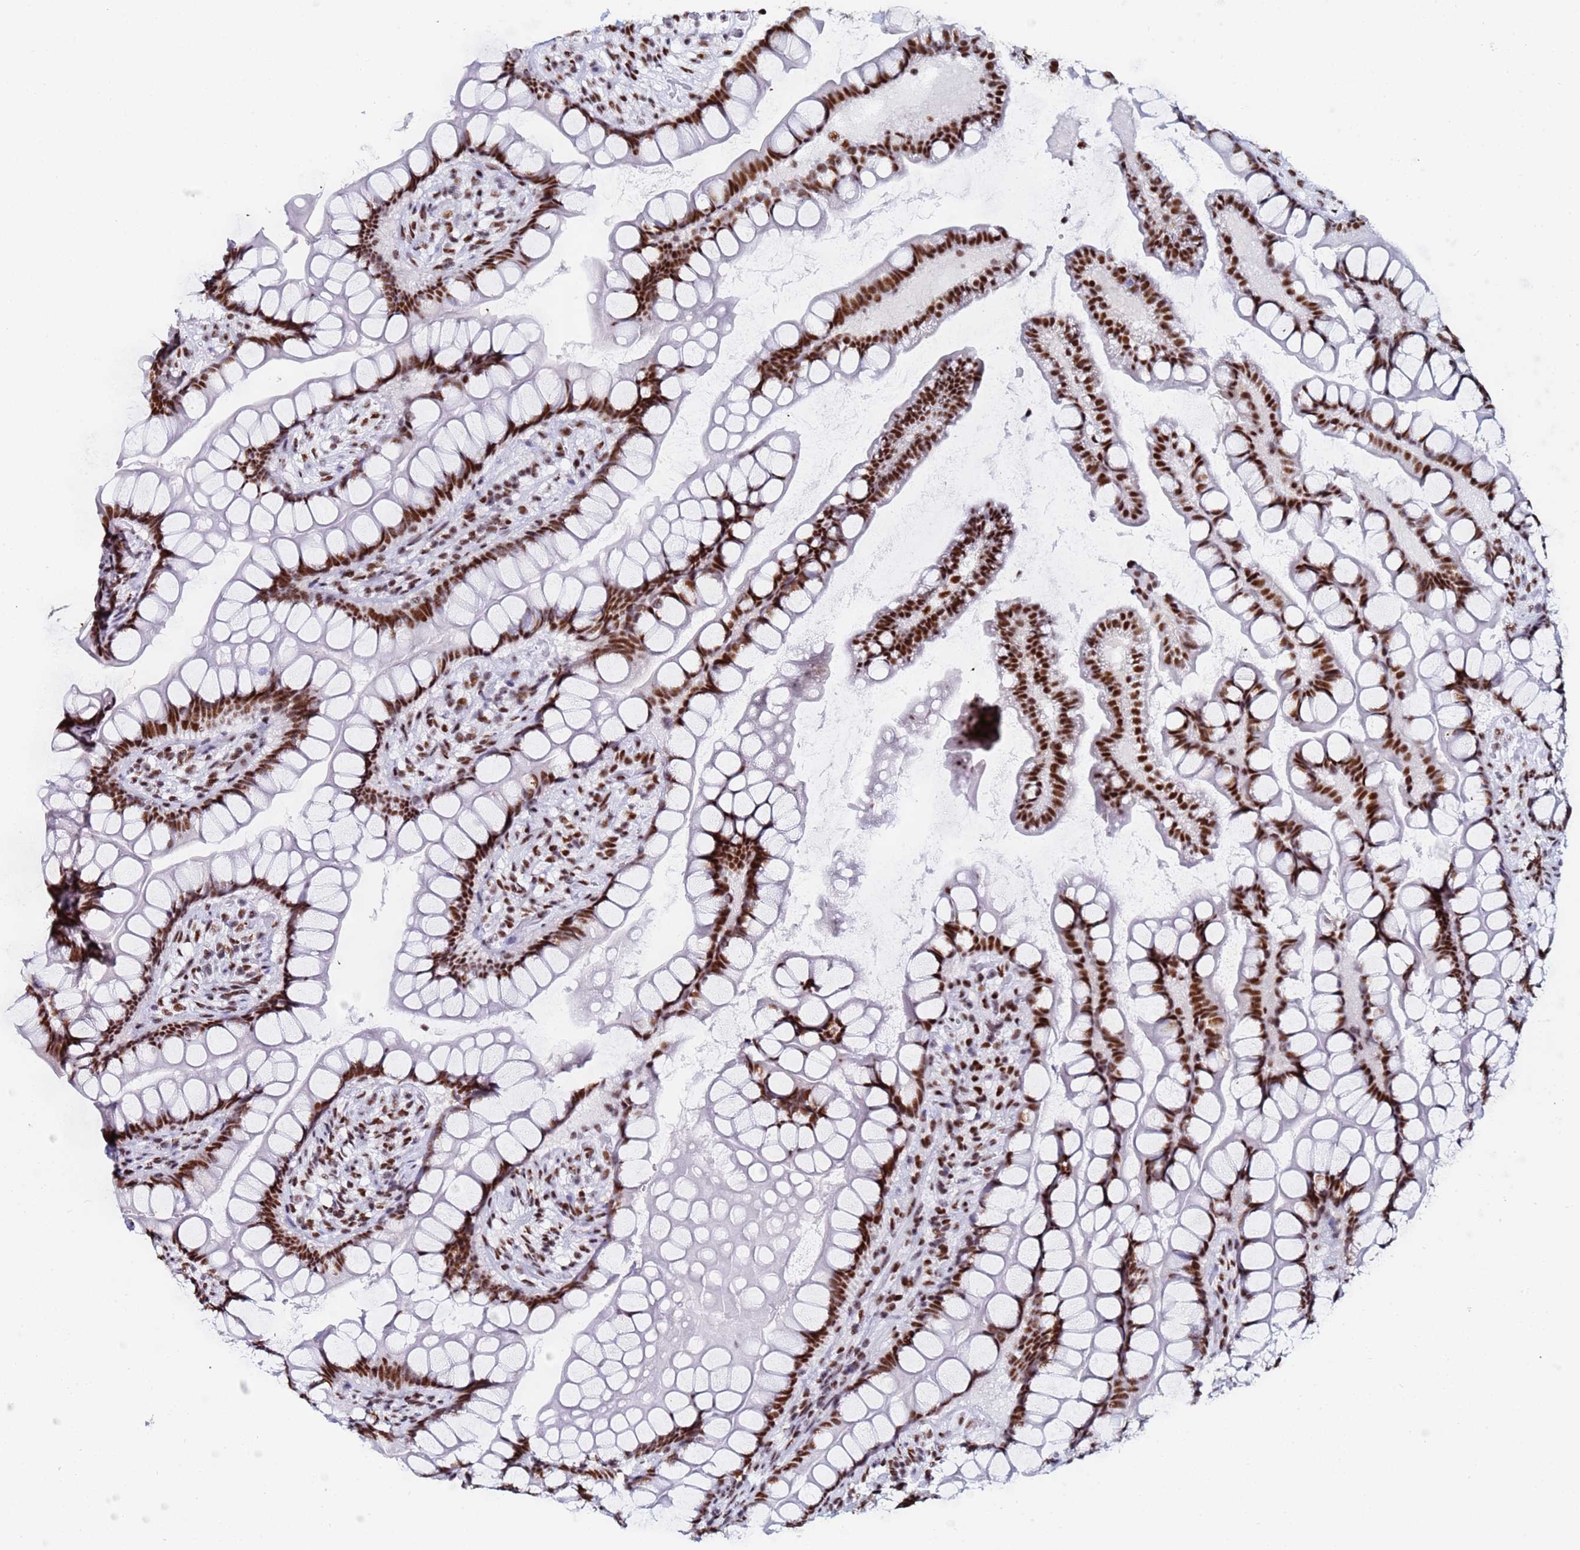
{"staining": {"intensity": "strong", "quantity": ">75%", "location": "nuclear"}, "tissue": "small intestine", "cell_type": "Glandular cells", "image_type": "normal", "snomed": [{"axis": "morphology", "description": "Normal tissue, NOS"}, {"axis": "topography", "description": "Small intestine"}], "caption": "Human small intestine stained with a brown dye demonstrates strong nuclear positive positivity in approximately >75% of glandular cells.", "gene": "SNRPA1", "patient": {"sex": "male", "age": 70}}